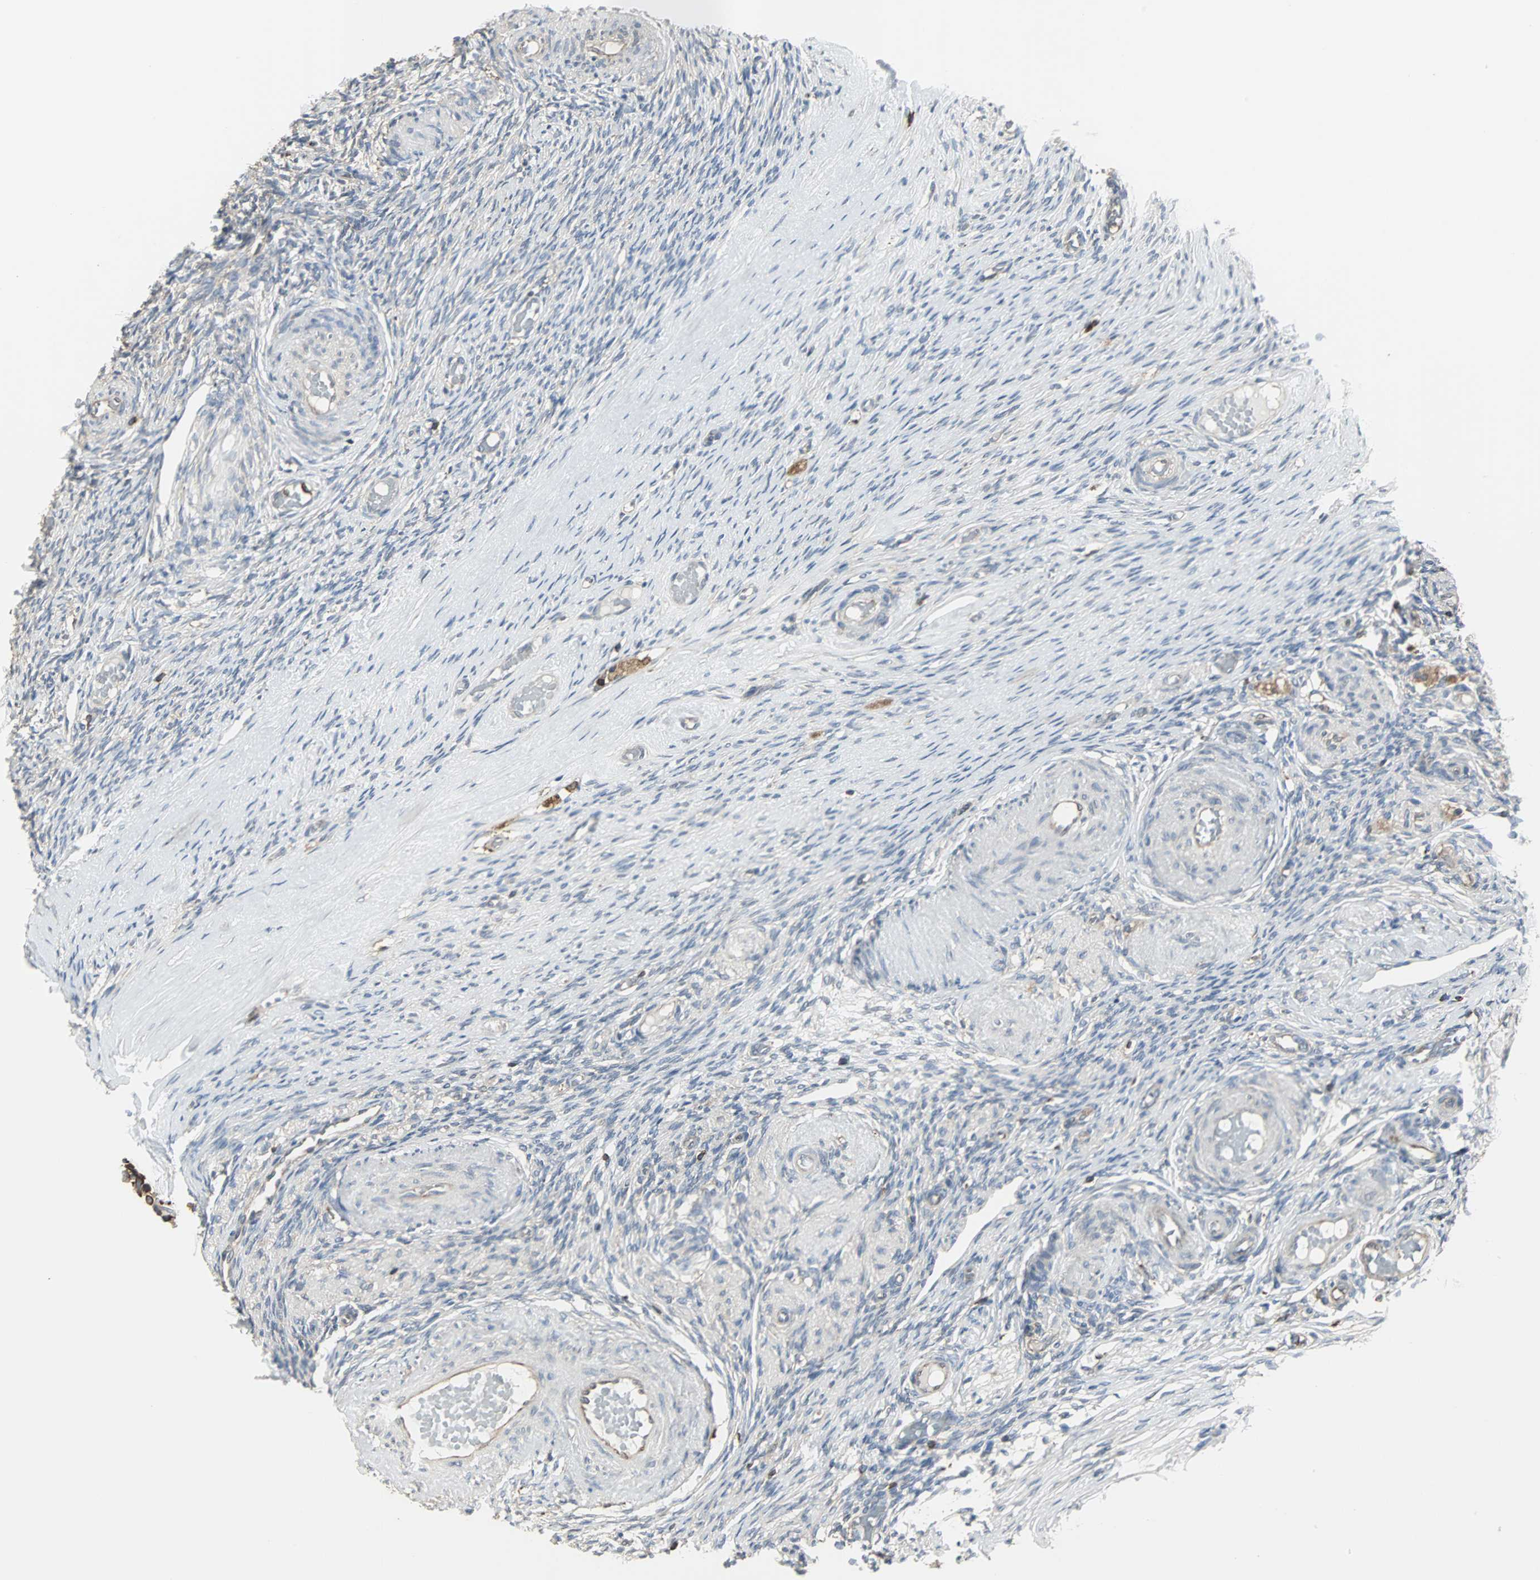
{"staining": {"intensity": "negative", "quantity": "none", "location": "none"}, "tissue": "ovary", "cell_type": "Ovarian stroma cells", "image_type": "normal", "snomed": [{"axis": "morphology", "description": "Normal tissue, NOS"}, {"axis": "topography", "description": "Ovary"}], "caption": "There is no significant staining in ovarian stroma cells of ovary. (DAB immunohistochemistry (IHC), high magnification).", "gene": "LRRFIP1", "patient": {"sex": "female", "age": 60}}